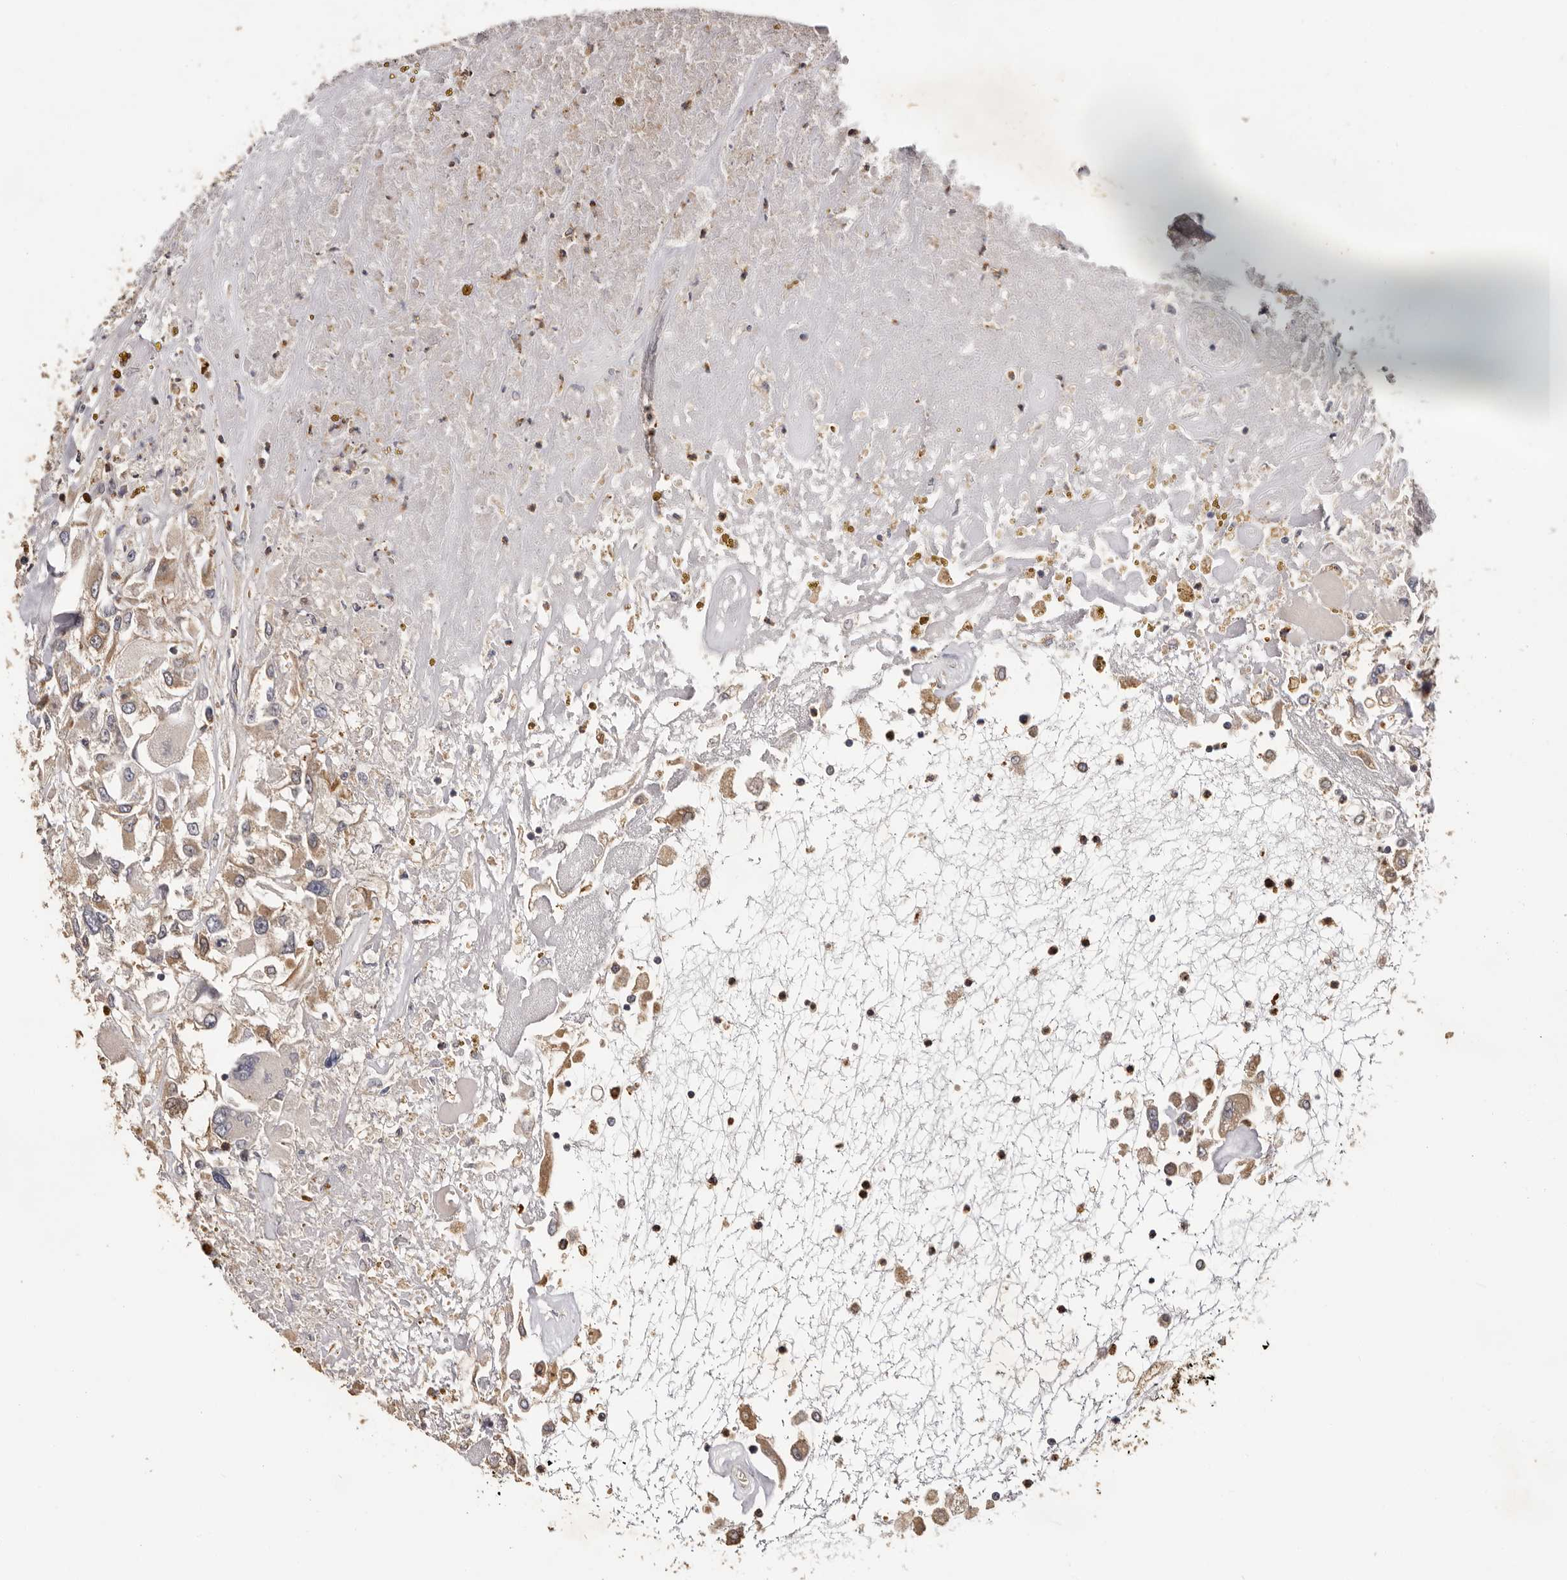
{"staining": {"intensity": "weak", "quantity": "25%-75%", "location": "cytoplasmic/membranous"}, "tissue": "renal cancer", "cell_type": "Tumor cells", "image_type": "cancer", "snomed": [{"axis": "morphology", "description": "Adenocarcinoma, NOS"}, {"axis": "topography", "description": "Kidney"}], "caption": "High-magnification brightfield microscopy of renal cancer stained with DAB (3,3'-diaminobenzidine) (brown) and counterstained with hematoxylin (blue). tumor cells exhibit weak cytoplasmic/membranous expression is present in about25%-75% of cells. Nuclei are stained in blue.", "gene": "KIF2B", "patient": {"sex": "female", "age": 52}}